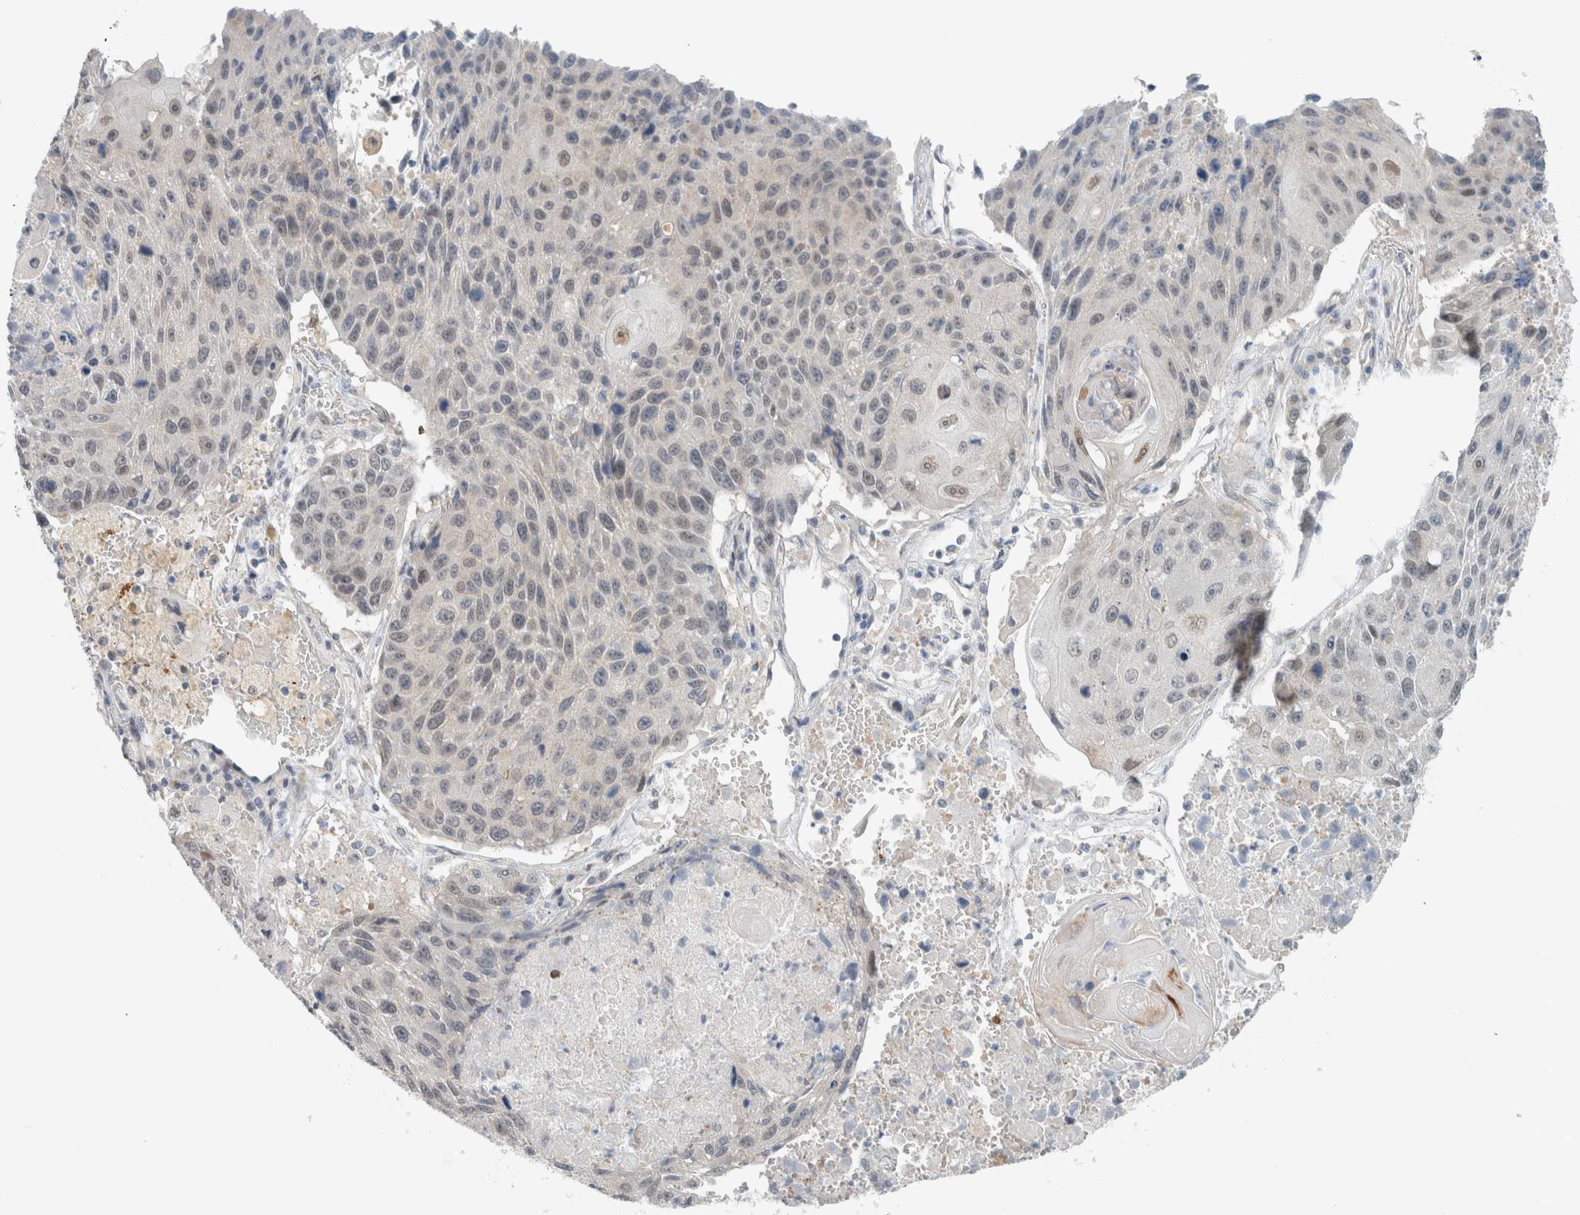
{"staining": {"intensity": "negative", "quantity": "none", "location": "none"}, "tissue": "lung cancer", "cell_type": "Tumor cells", "image_type": "cancer", "snomed": [{"axis": "morphology", "description": "Squamous cell carcinoma, NOS"}, {"axis": "topography", "description": "Lung"}], "caption": "DAB (3,3'-diaminobenzidine) immunohistochemical staining of human lung cancer (squamous cell carcinoma) exhibits no significant expression in tumor cells.", "gene": "CRAT", "patient": {"sex": "male", "age": 61}}